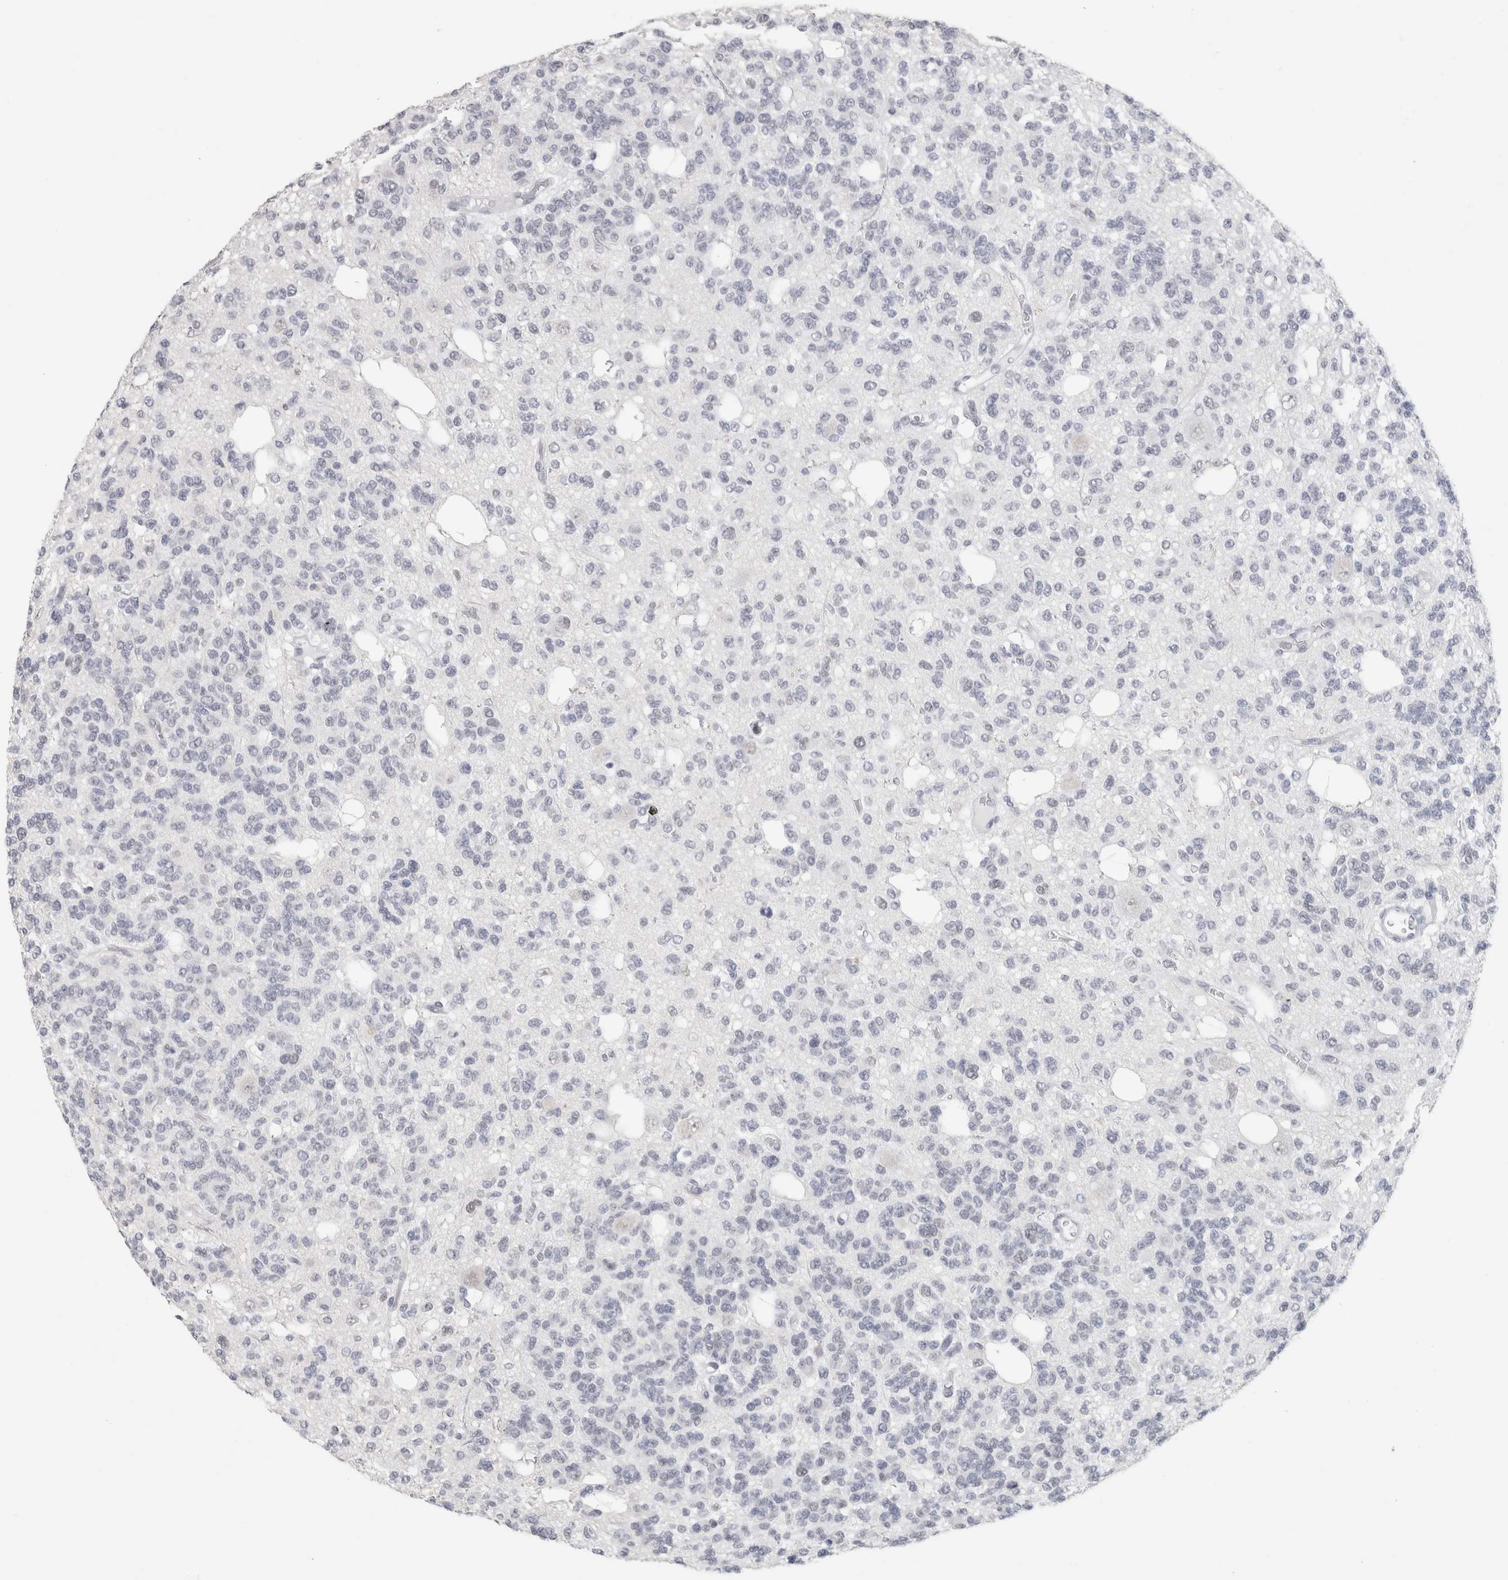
{"staining": {"intensity": "negative", "quantity": "none", "location": "none"}, "tissue": "glioma", "cell_type": "Tumor cells", "image_type": "cancer", "snomed": [{"axis": "morphology", "description": "Glioma, malignant, Low grade"}, {"axis": "topography", "description": "Brain"}], "caption": "Immunohistochemical staining of human low-grade glioma (malignant) shows no significant staining in tumor cells.", "gene": "SMARCC1", "patient": {"sex": "male", "age": 38}}